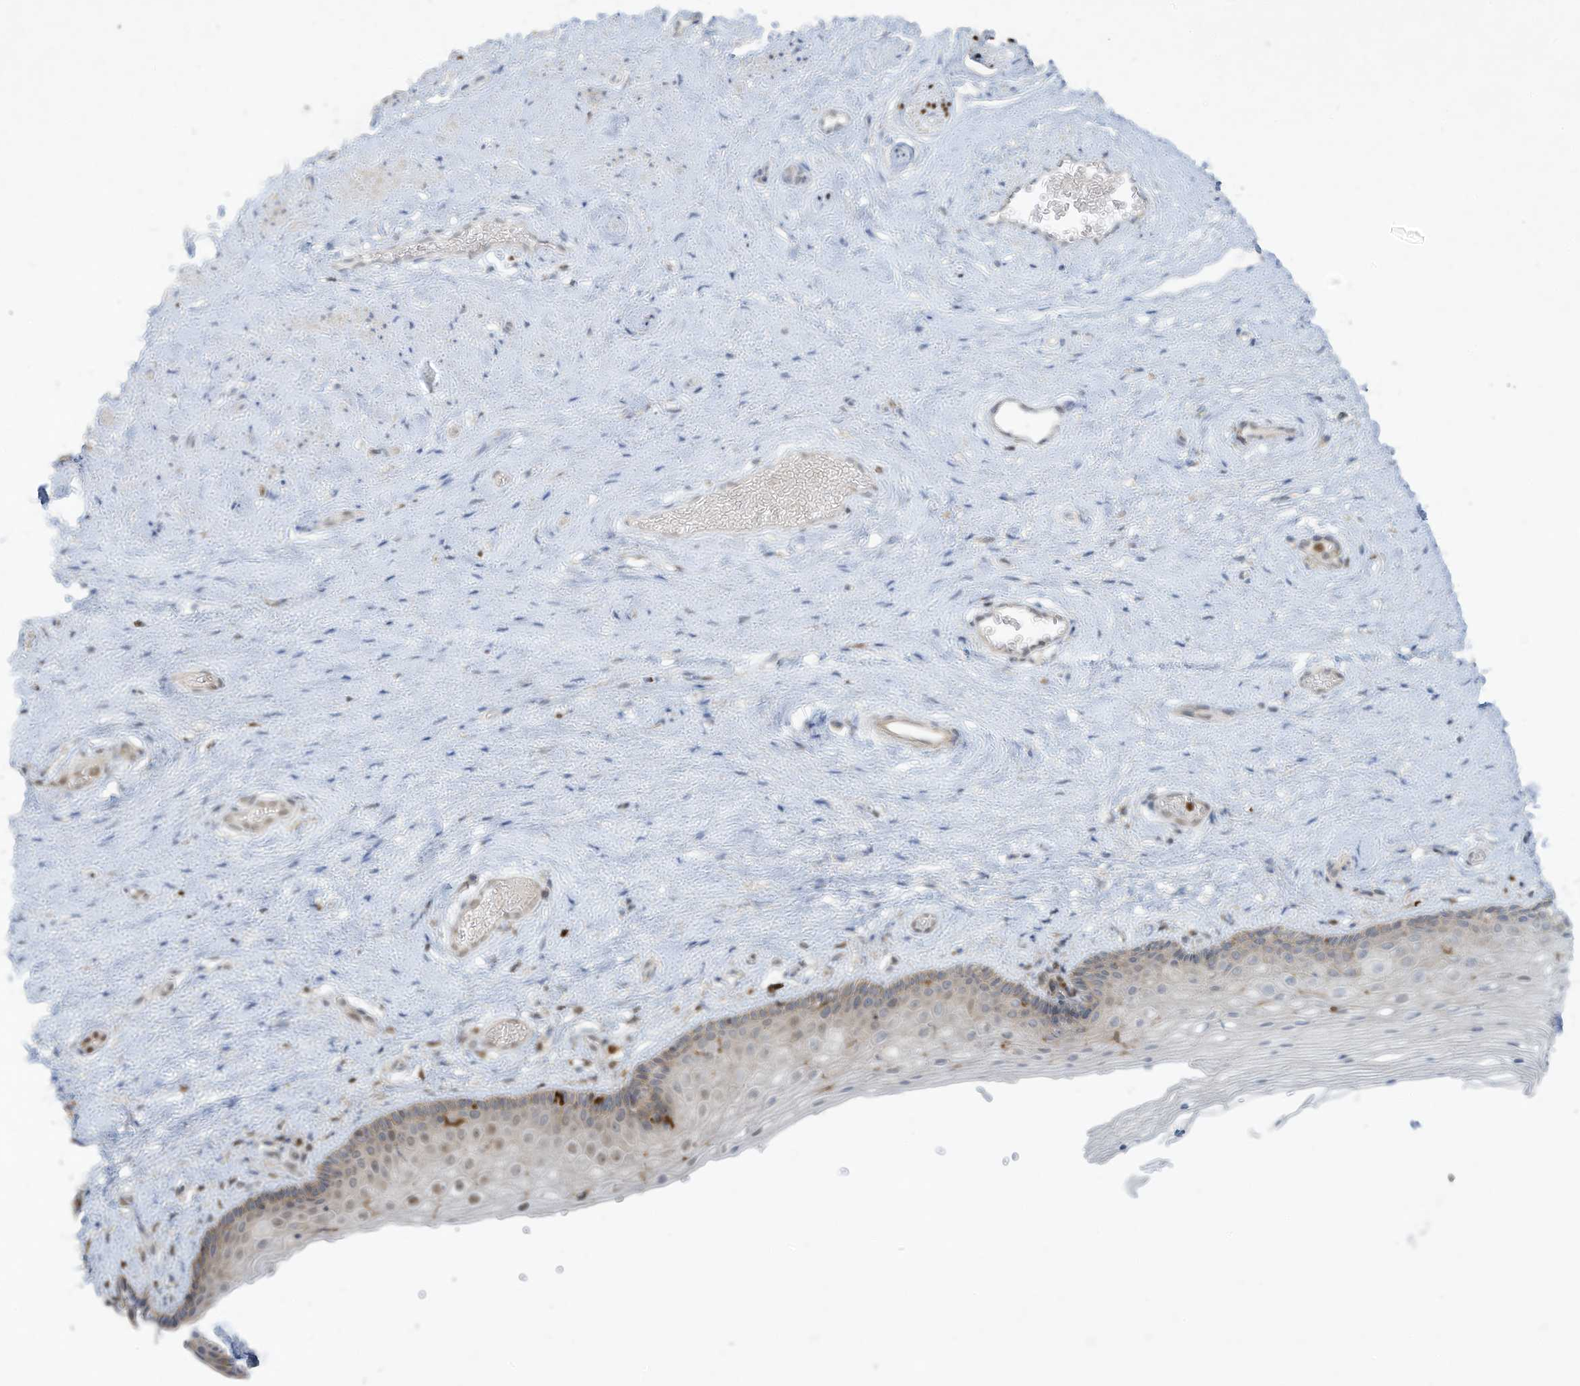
{"staining": {"intensity": "moderate", "quantity": "<25%", "location": "cytoplasmic/membranous,nuclear"}, "tissue": "vagina", "cell_type": "Squamous epithelial cells", "image_type": "normal", "snomed": [{"axis": "morphology", "description": "Normal tissue, NOS"}, {"axis": "topography", "description": "Vagina"}], "caption": "A low amount of moderate cytoplasmic/membranous,nuclear expression is present in approximately <25% of squamous epithelial cells in normal vagina.", "gene": "TUBE1", "patient": {"sex": "female", "age": 46}}